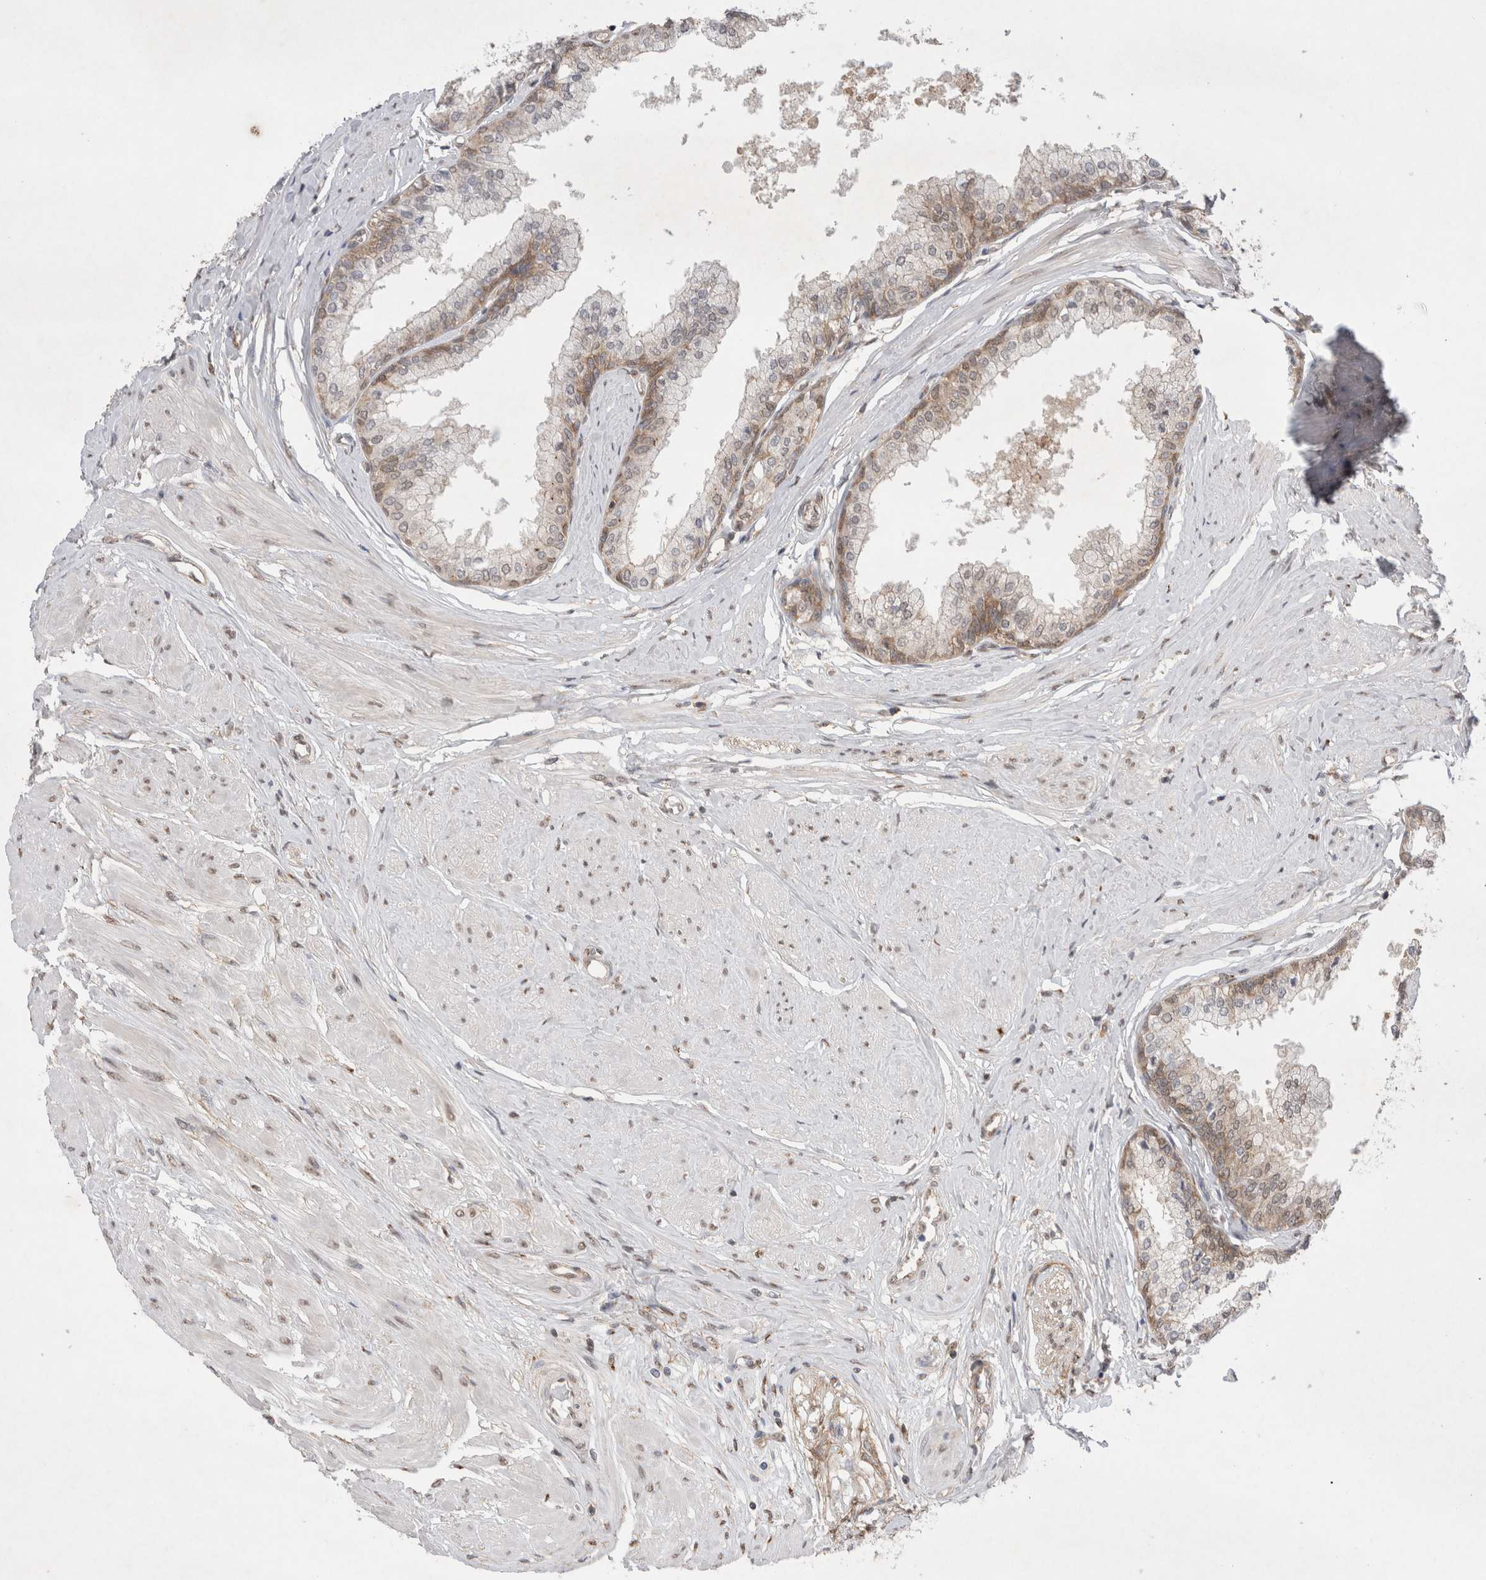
{"staining": {"intensity": "weak", "quantity": ">75%", "location": "cytoplasmic/membranous"}, "tissue": "seminal vesicle", "cell_type": "Glandular cells", "image_type": "normal", "snomed": [{"axis": "morphology", "description": "Normal tissue, NOS"}, {"axis": "topography", "description": "Prostate"}, {"axis": "topography", "description": "Seminal veicle"}], "caption": "A brown stain highlights weak cytoplasmic/membranous staining of a protein in glandular cells of normal human seminal vesicle.", "gene": "WIPF2", "patient": {"sex": "male", "age": 60}}